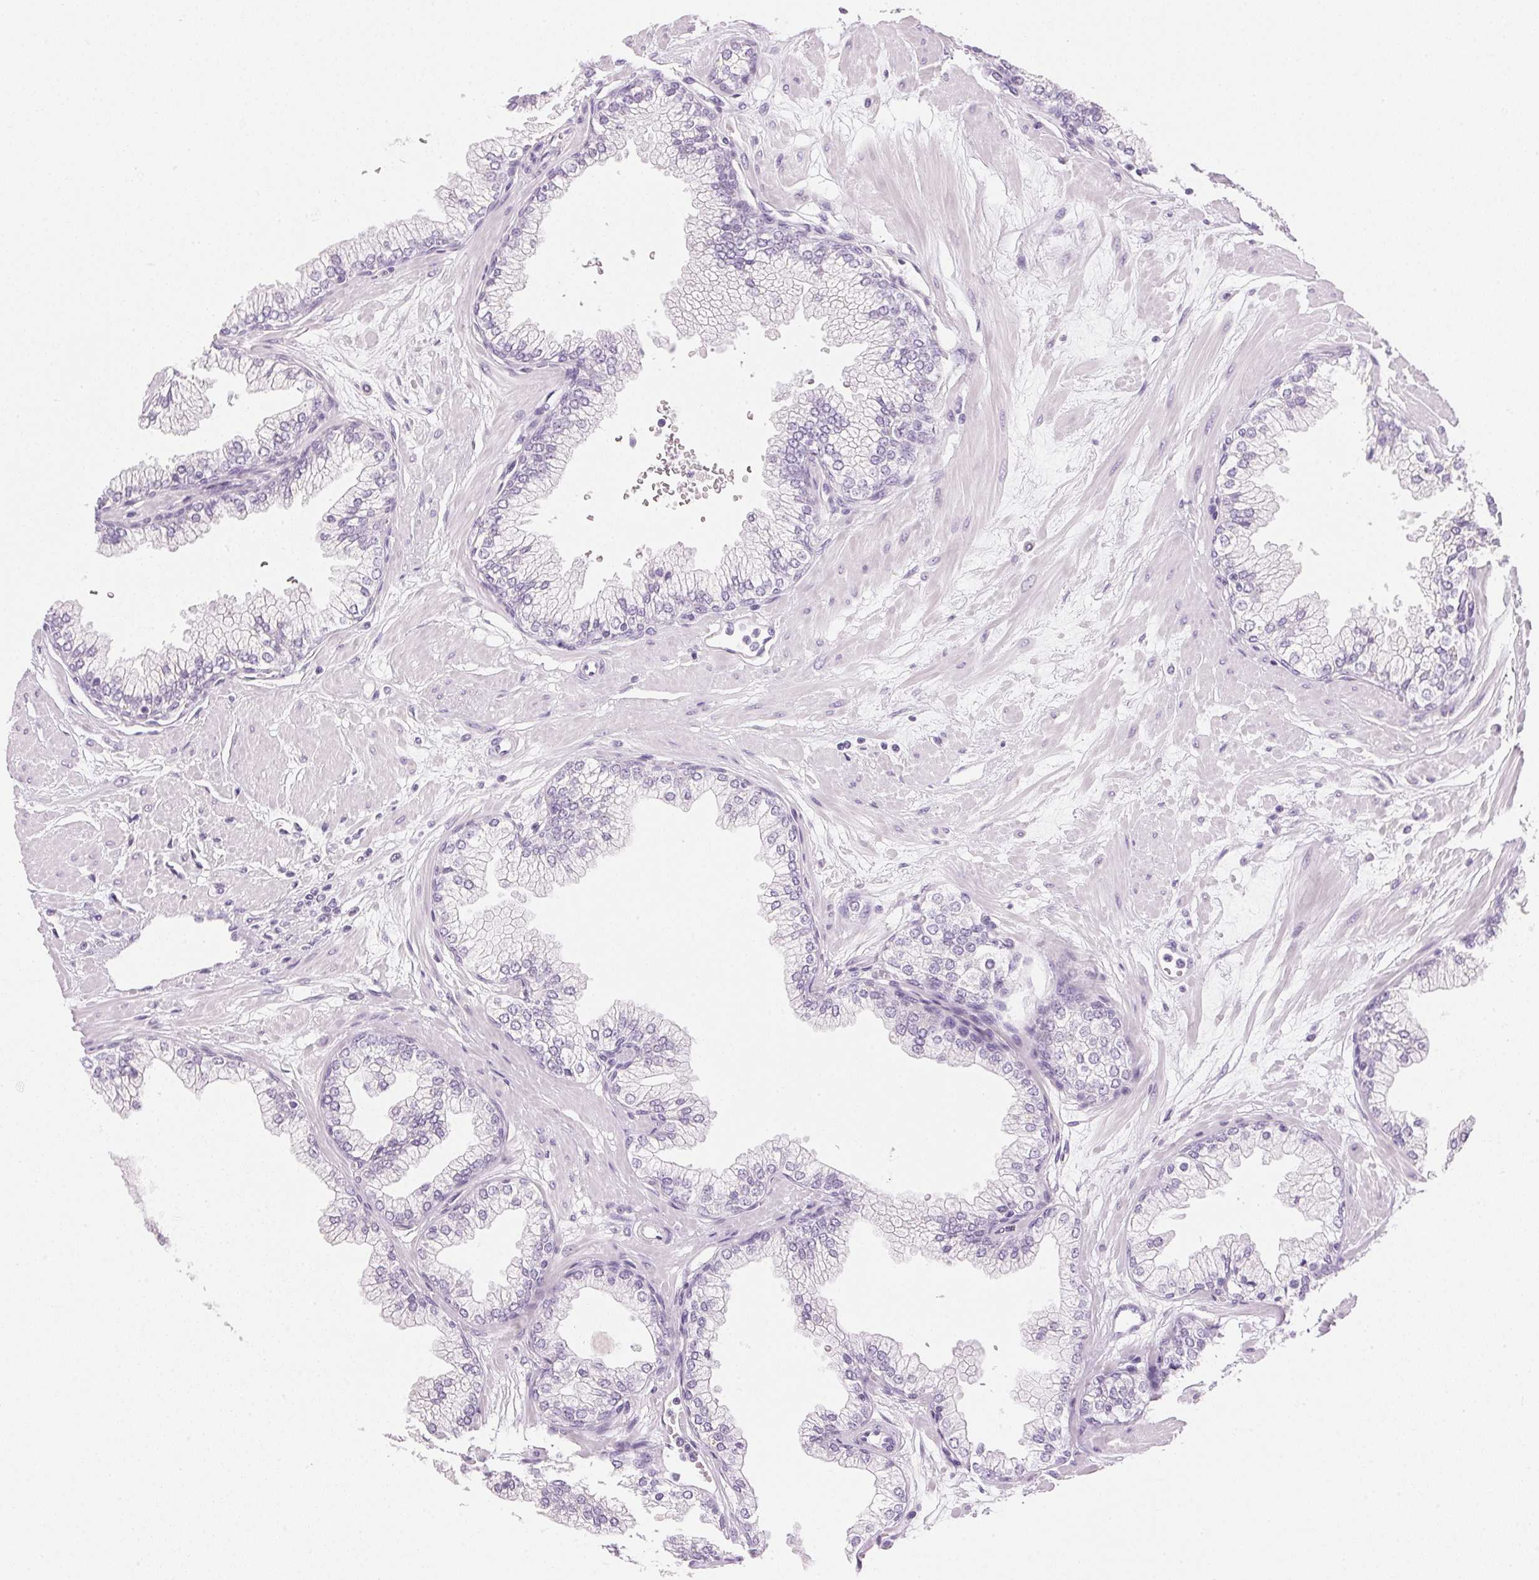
{"staining": {"intensity": "negative", "quantity": "none", "location": "none"}, "tissue": "prostate", "cell_type": "Glandular cells", "image_type": "normal", "snomed": [{"axis": "morphology", "description": "Normal tissue, NOS"}, {"axis": "topography", "description": "Prostate"}, {"axis": "topography", "description": "Peripheral nerve tissue"}], "caption": "DAB (3,3'-diaminobenzidine) immunohistochemical staining of unremarkable prostate shows no significant staining in glandular cells.", "gene": "IGFBP1", "patient": {"sex": "male", "age": 61}}